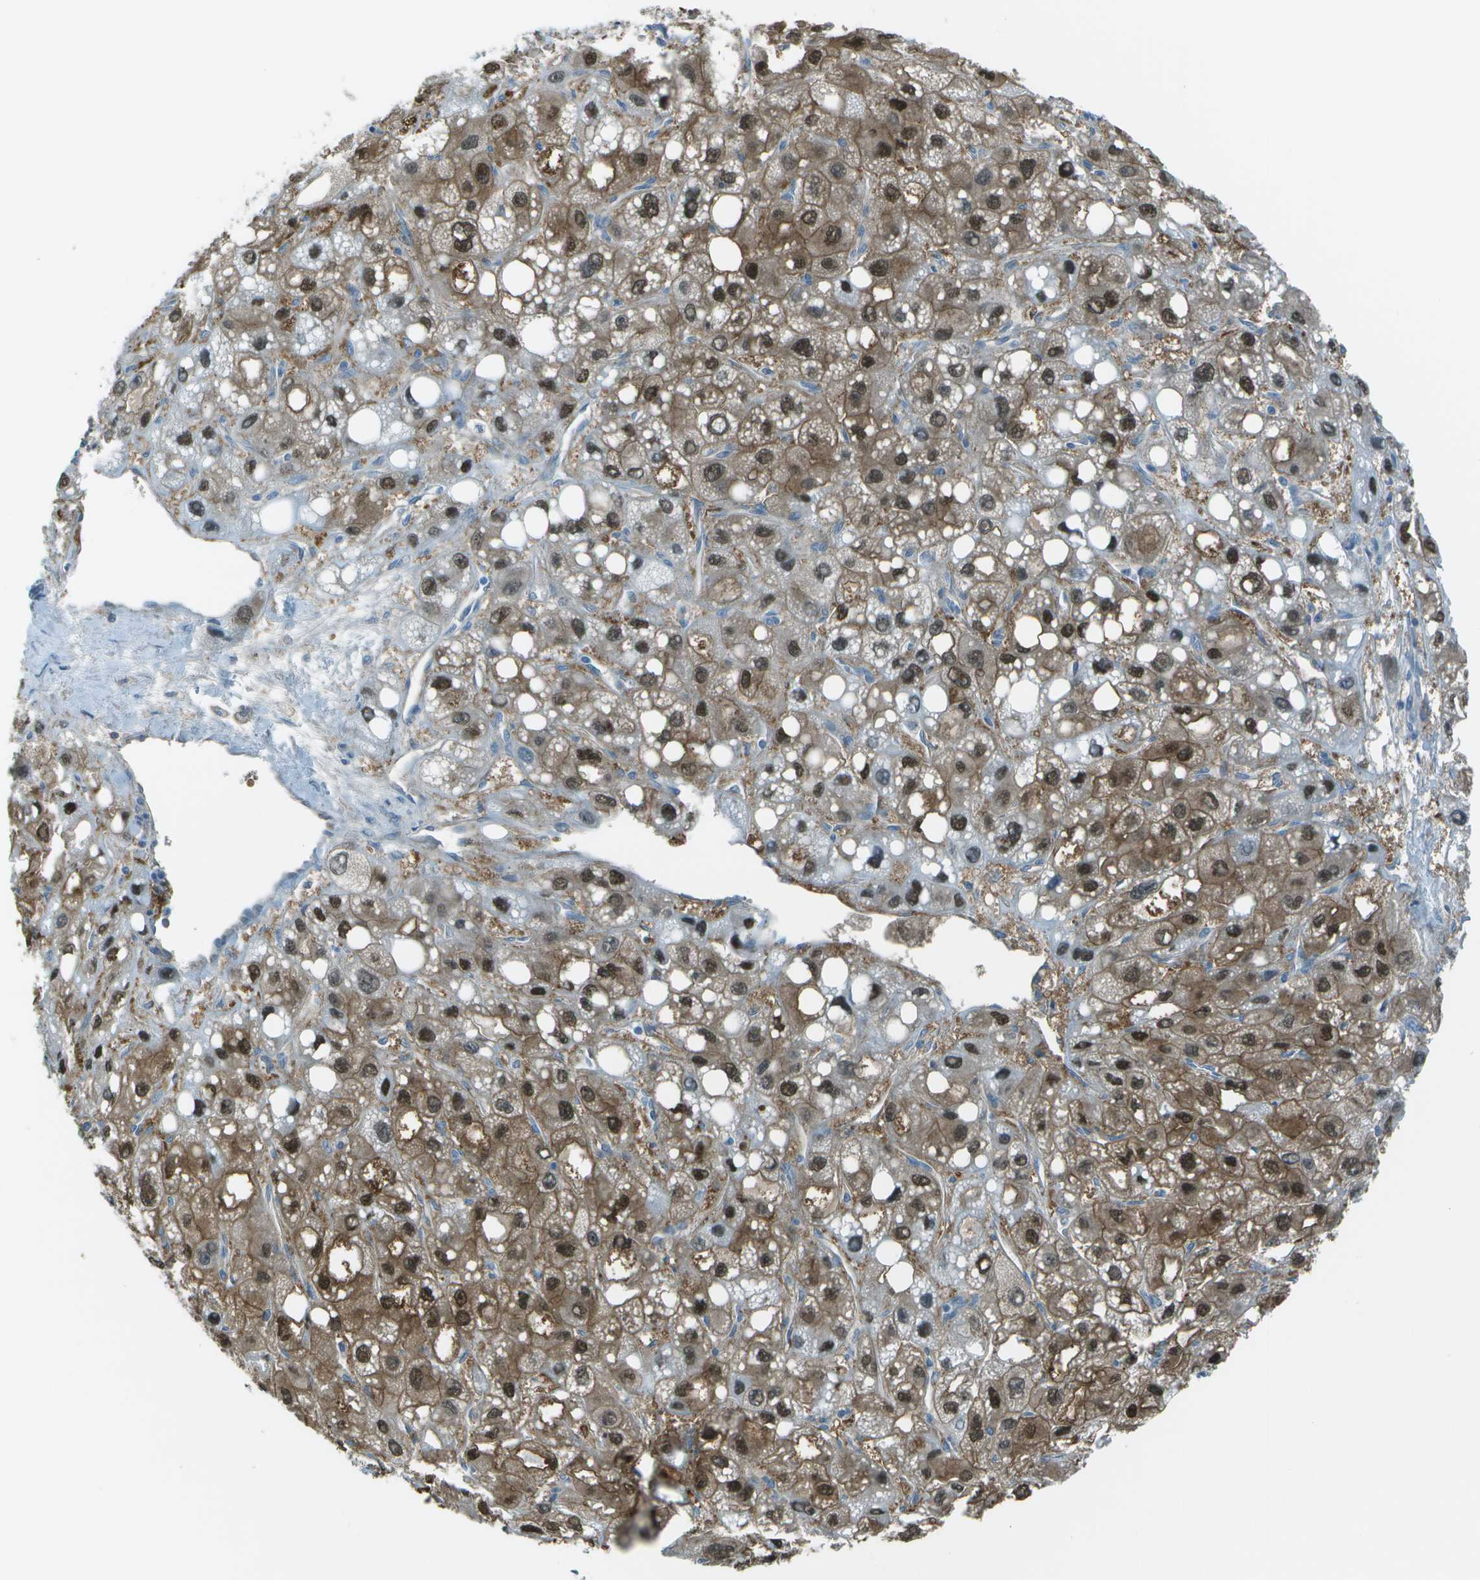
{"staining": {"intensity": "strong", "quantity": "25%-75%", "location": "cytoplasmic/membranous,nuclear"}, "tissue": "liver cancer", "cell_type": "Tumor cells", "image_type": "cancer", "snomed": [{"axis": "morphology", "description": "Carcinoma, Hepatocellular, NOS"}, {"axis": "topography", "description": "Liver"}], "caption": "IHC image of human liver cancer stained for a protein (brown), which demonstrates high levels of strong cytoplasmic/membranous and nuclear expression in approximately 25%-75% of tumor cells.", "gene": "ASL", "patient": {"sex": "male", "age": 55}}